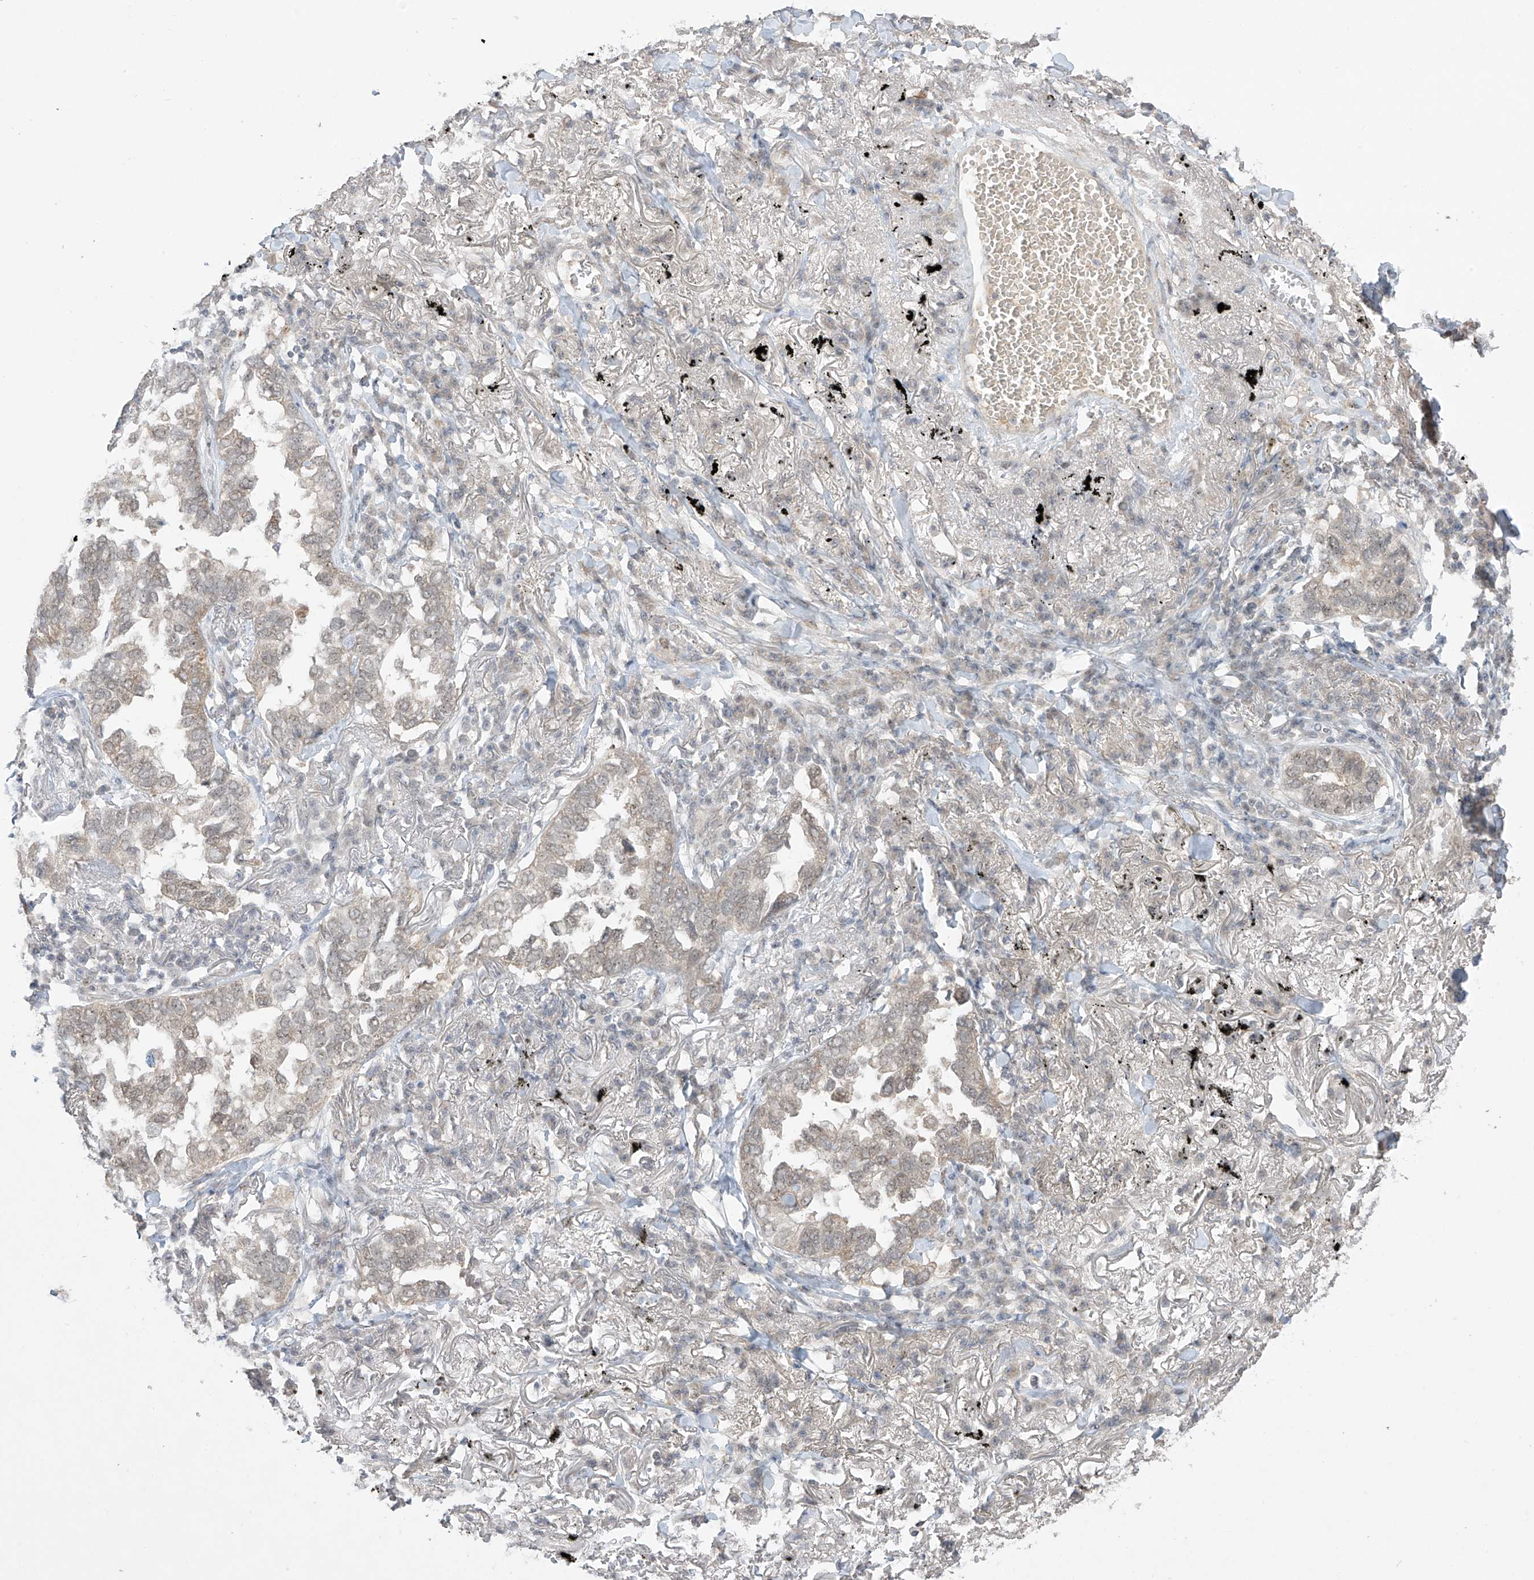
{"staining": {"intensity": "weak", "quantity": "<25%", "location": "cytoplasmic/membranous,nuclear"}, "tissue": "lung cancer", "cell_type": "Tumor cells", "image_type": "cancer", "snomed": [{"axis": "morphology", "description": "Adenocarcinoma, NOS"}, {"axis": "topography", "description": "Lung"}], "caption": "Tumor cells are negative for protein expression in human lung cancer (adenocarcinoma).", "gene": "OGT", "patient": {"sex": "male", "age": 65}}